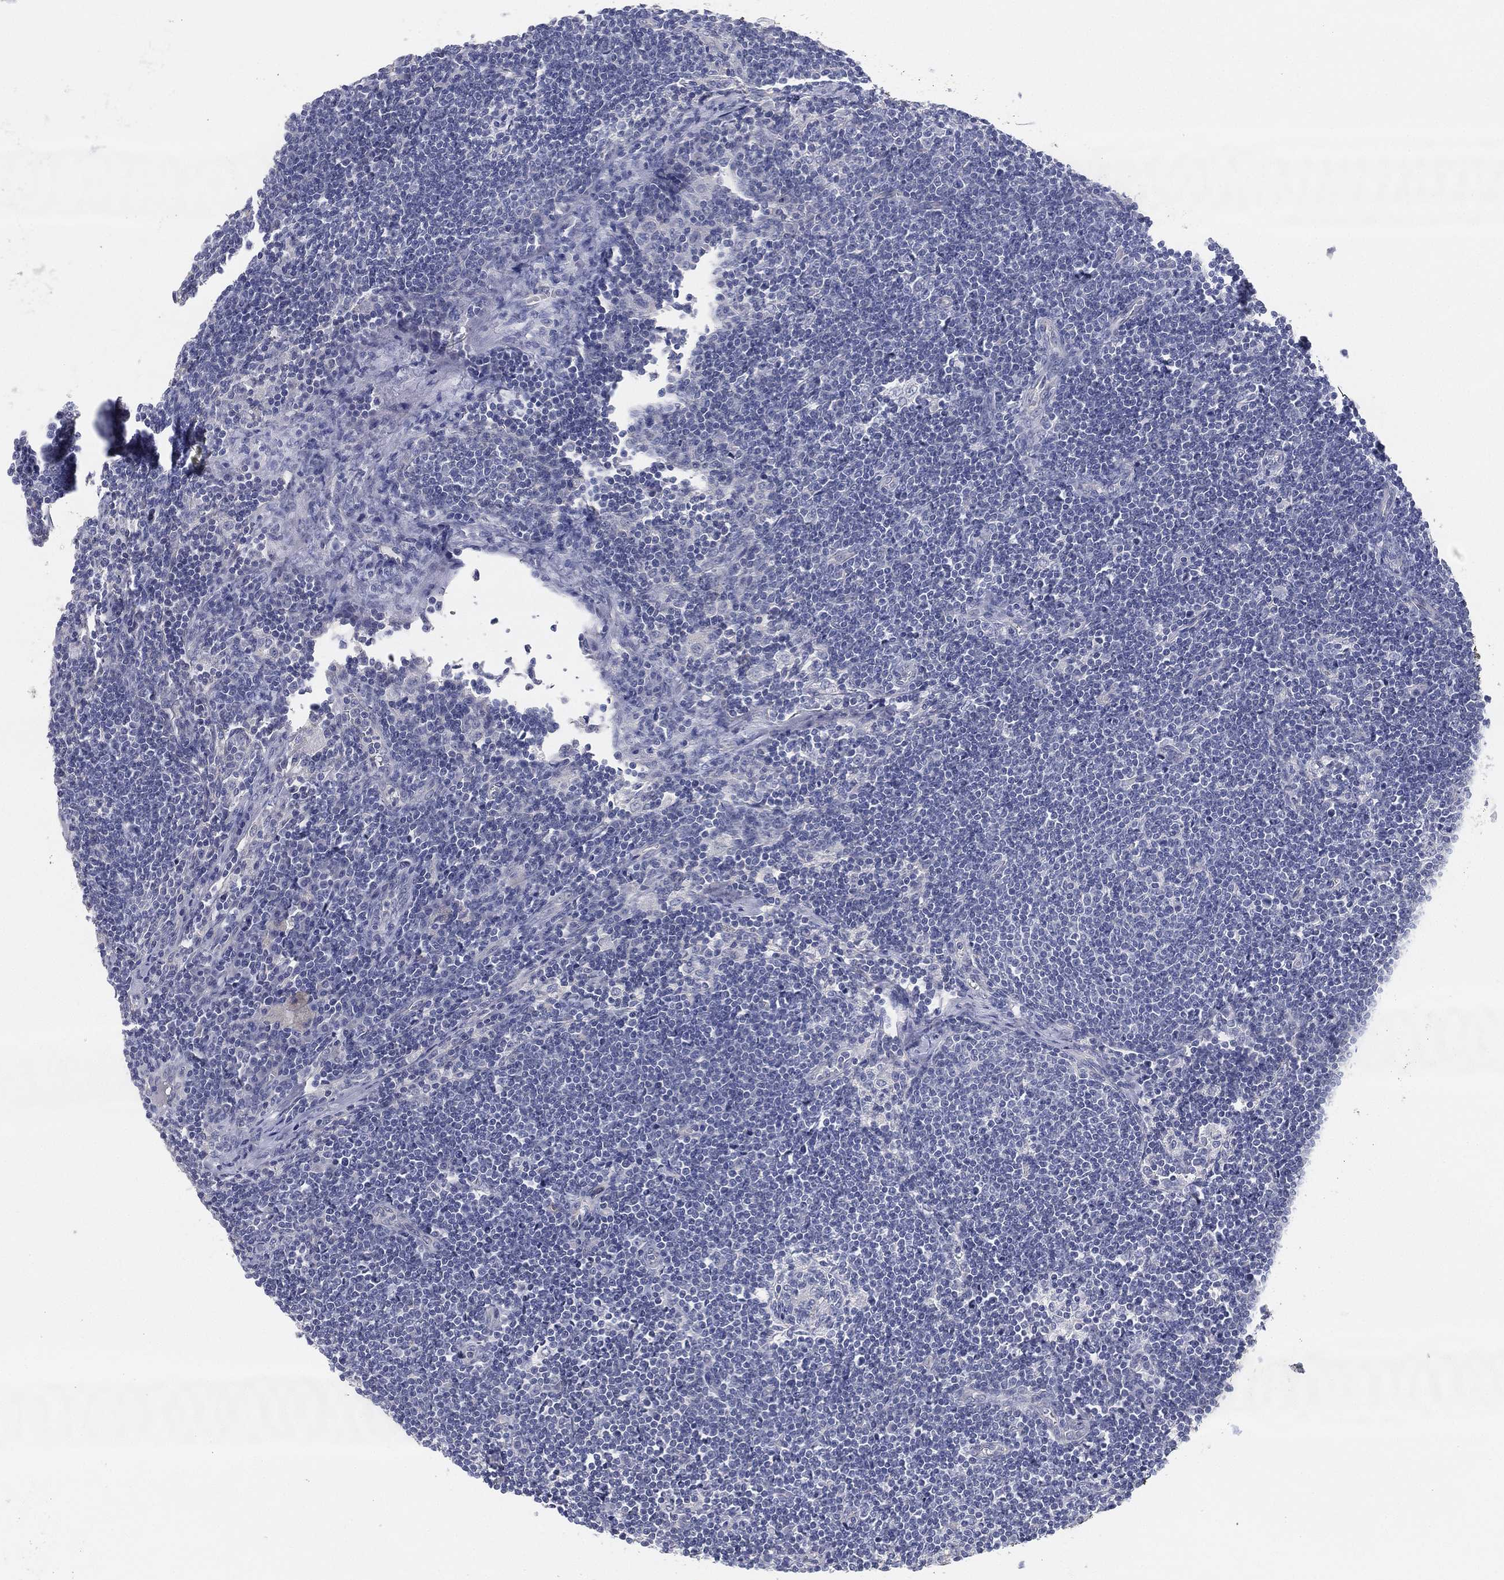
{"staining": {"intensity": "negative", "quantity": "none", "location": "none"}, "tissue": "lymph node", "cell_type": "Germinal center cells", "image_type": "normal", "snomed": [{"axis": "morphology", "description": "Normal tissue, NOS"}, {"axis": "morphology", "description": "Adenocarcinoma, NOS"}, {"axis": "topography", "description": "Lymph node"}, {"axis": "topography", "description": "Pancreas"}], "caption": "DAB (3,3'-diaminobenzidine) immunohistochemical staining of benign human lymph node exhibits no significant positivity in germinal center cells.", "gene": "CCDC70", "patient": {"sex": "female", "age": 58}}